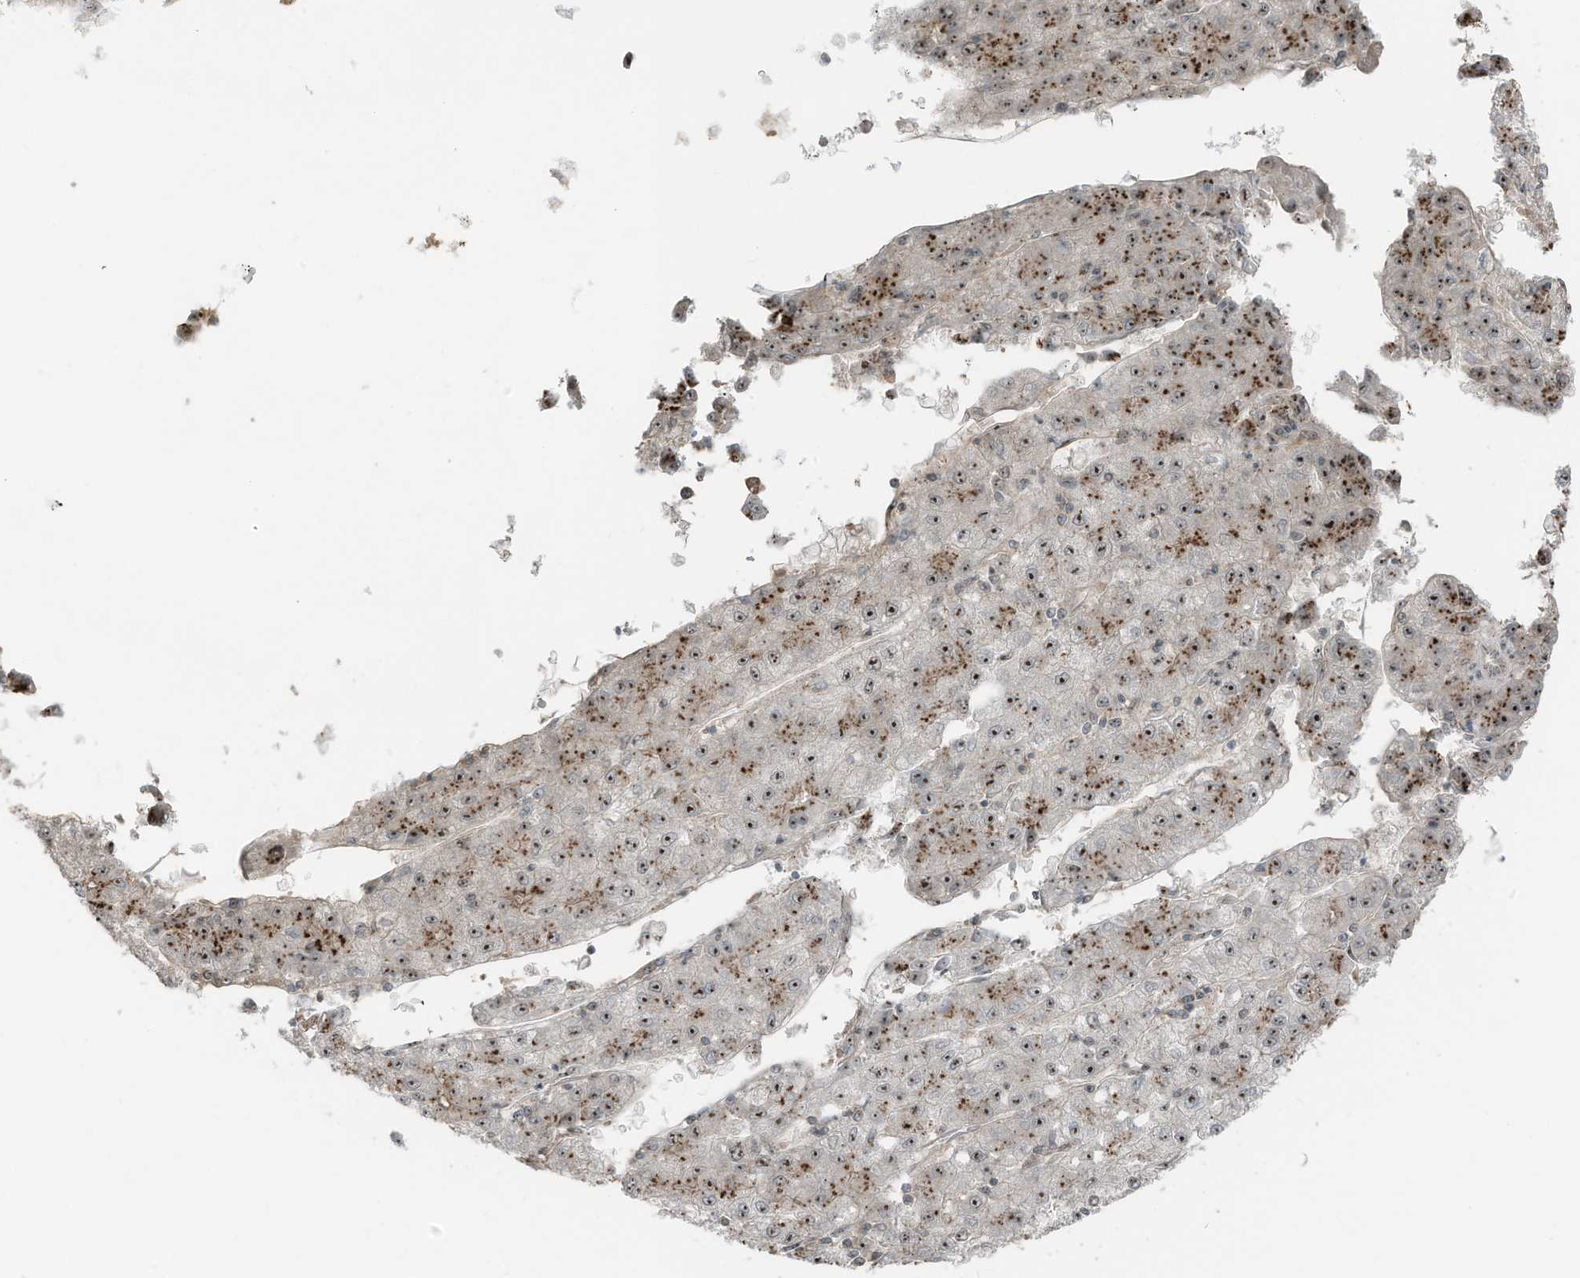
{"staining": {"intensity": "moderate", "quantity": ">75%", "location": "nuclear"}, "tissue": "liver cancer", "cell_type": "Tumor cells", "image_type": "cancer", "snomed": [{"axis": "morphology", "description": "Carcinoma, Hepatocellular, NOS"}, {"axis": "topography", "description": "Liver"}], "caption": "A micrograph showing moderate nuclear positivity in about >75% of tumor cells in liver cancer (hepatocellular carcinoma), as visualized by brown immunohistochemical staining.", "gene": "UTP3", "patient": {"sex": "male", "age": 72}}